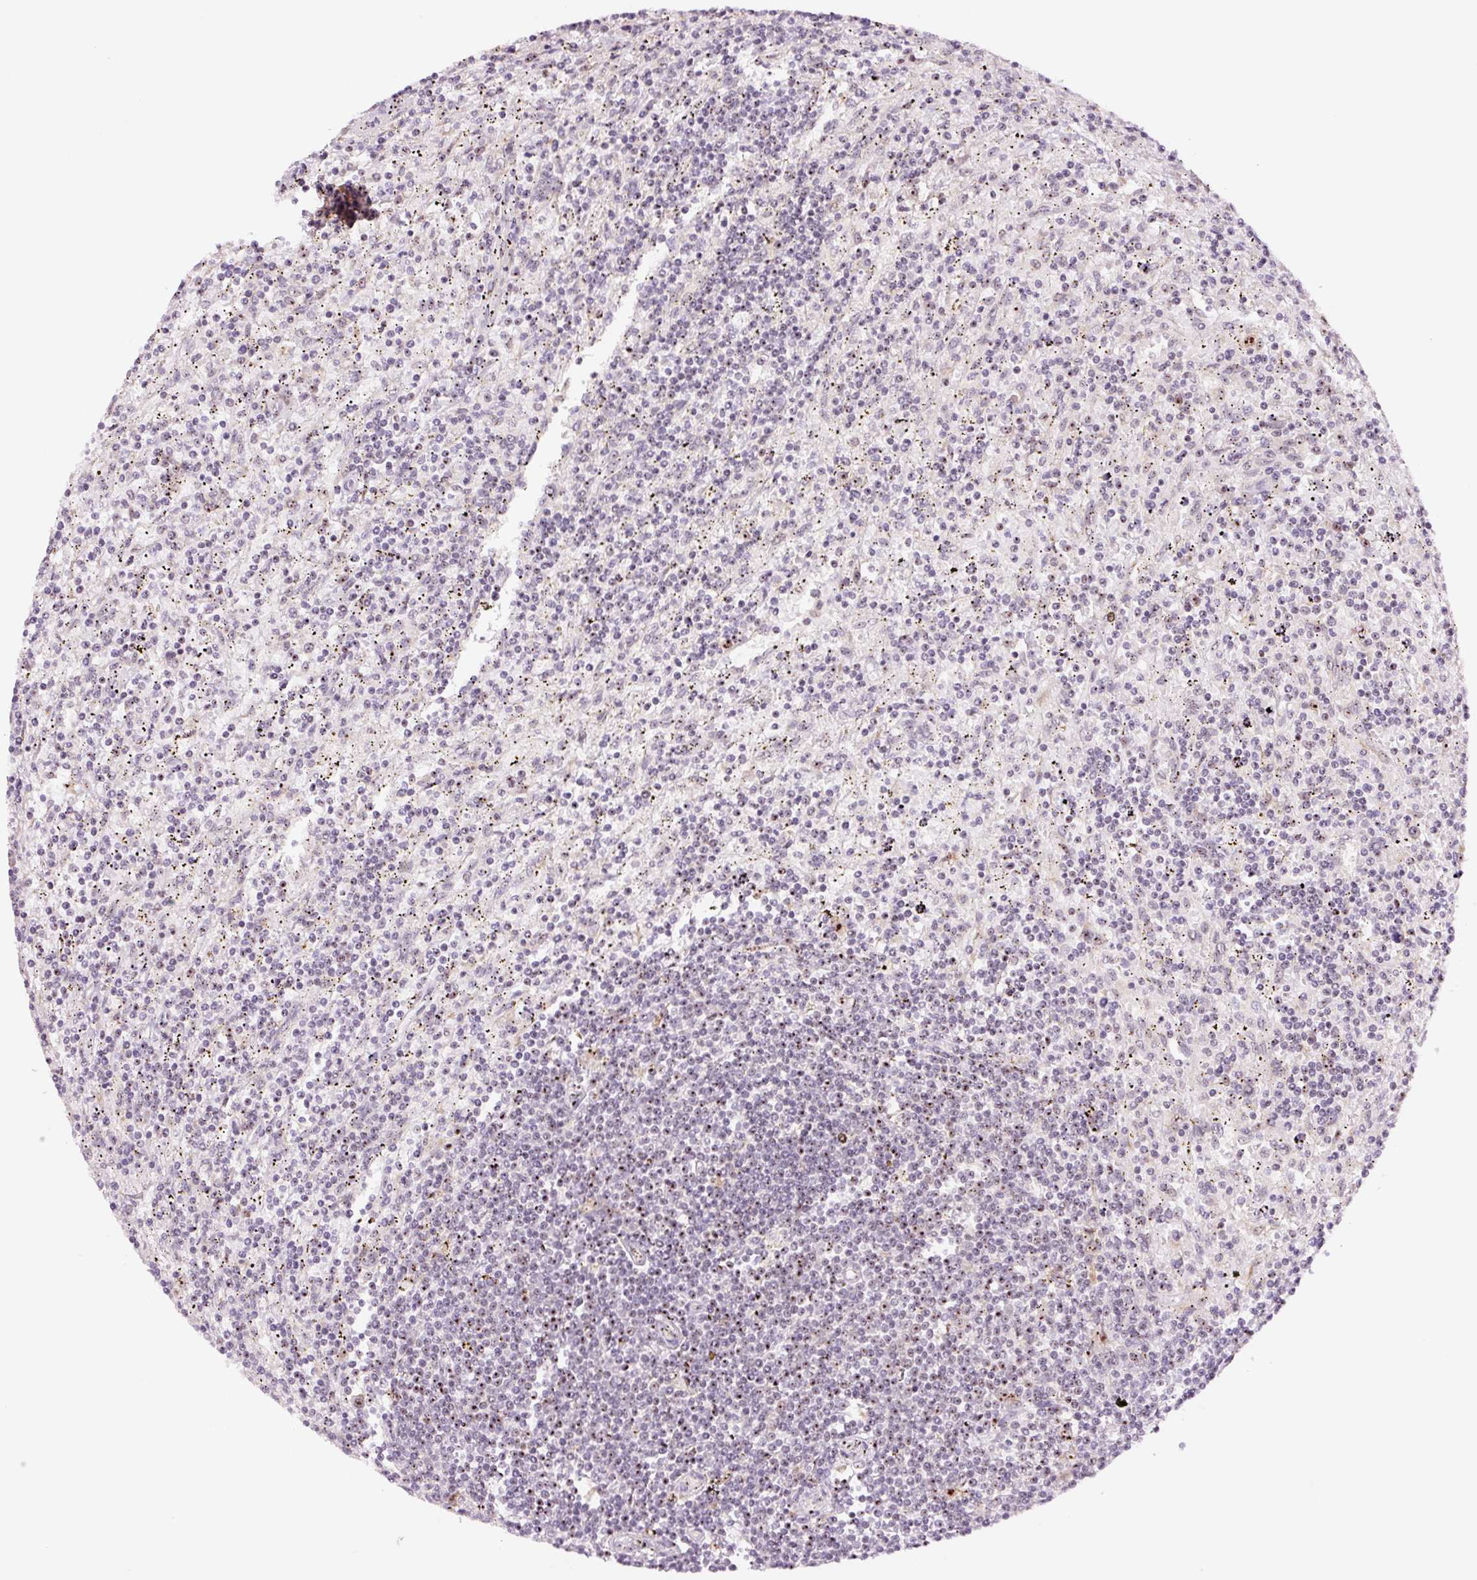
{"staining": {"intensity": "moderate", "quantity": "<25%", "location": "nuclear"}, "tissue": "lymphoma", "cell_type": "Tumor cells", "image_type": "cancer", "snomed": [{"axis": "morphology", "description": "Malignant lymphoma, non-Hodgkin's type, Low grade"}, {"axis": "topography", "description": "Spleen"}], "caption": "Human lymphoma stained with a protein marker reveals moderate staining in tumor cells.", "gene": "GNL3", "patient": {"sex": "male", "age": 76}}